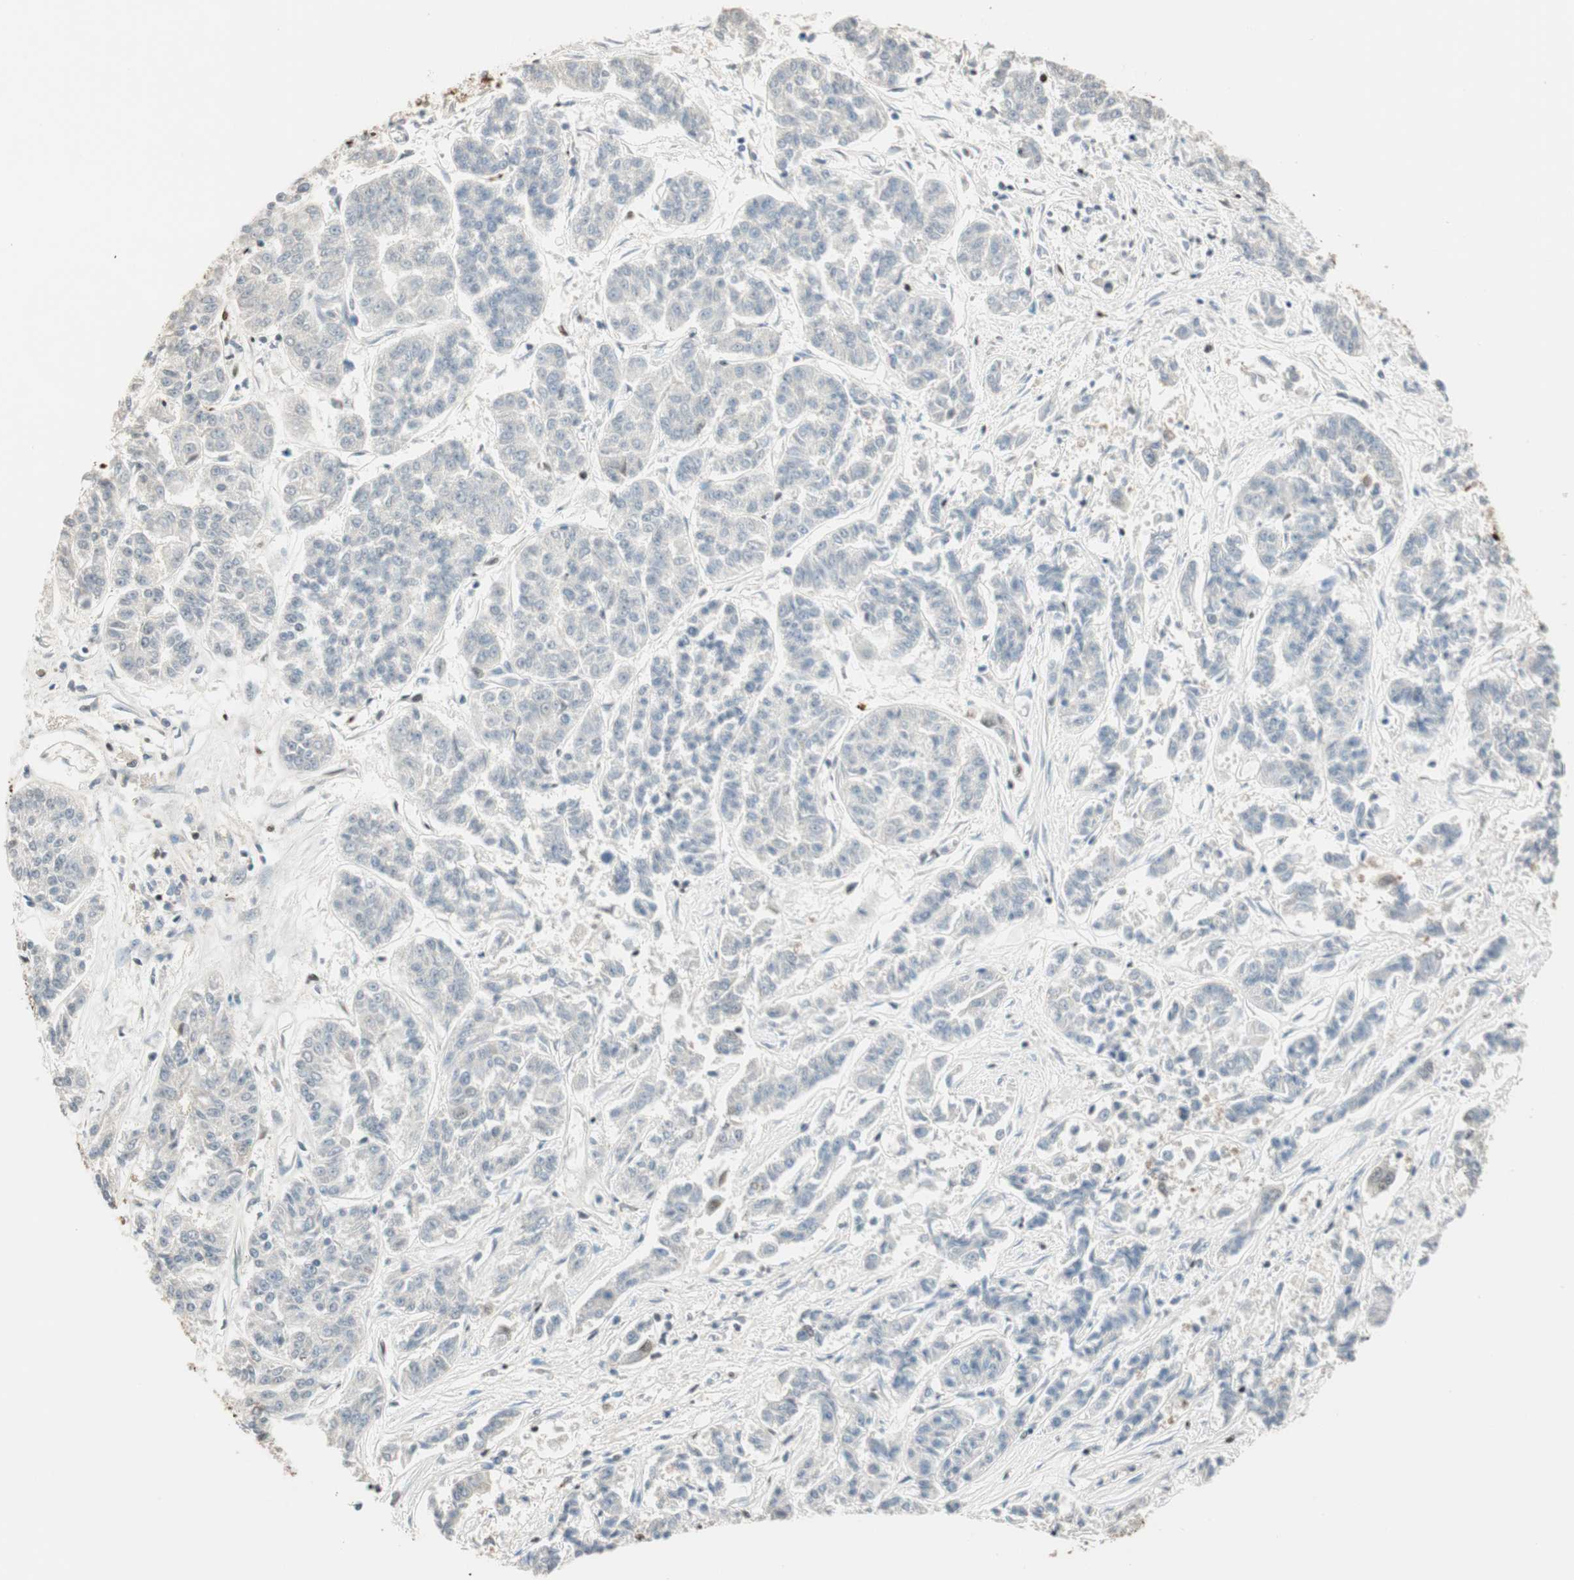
{"staining": {"intensity": "negative", "quantity": "none", "location": "none"}, "tissue": "lung cancer", "cell_type": "Tumor cells", "image_type": "cancer", "snomed": [{"axis": "morphology", "description": "Adenocarcinoma, NOS"}, {"axis": "topography", "description": "Lung"}], "caption": "This is an immunohistochemistry image of lung cancer. There is no expression in tumor cells.", "gene": "FANCG", "patient": {"sex": "male", "age": 84}}